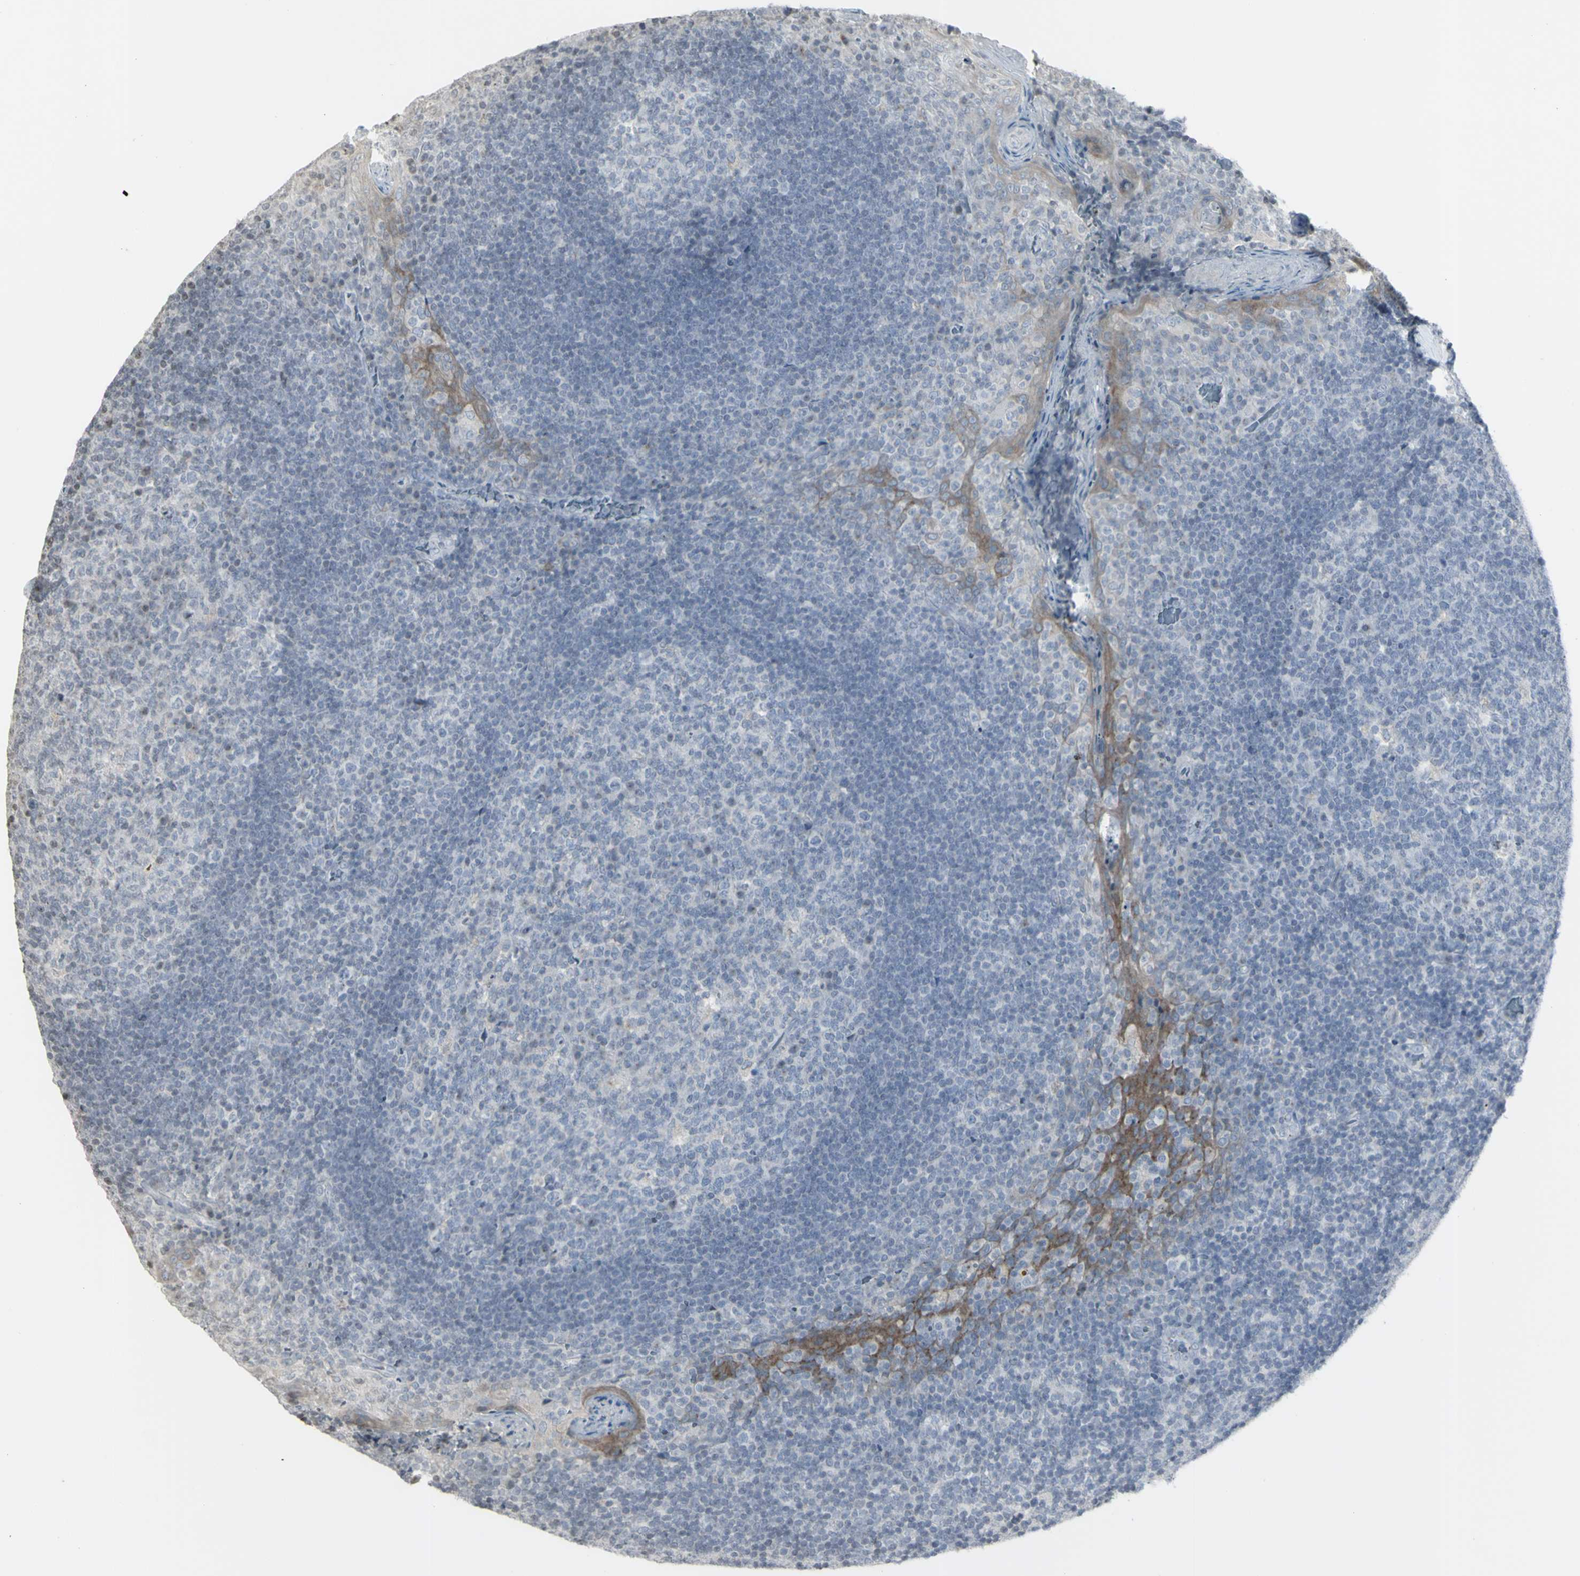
{"staining": {"intensity": "negative", "quantity": "none", "location": "none"}, "tissue": "tonsil", "cell_type": "Germinal center cells", "image_type": "normal", "snomed": [{"axis": "morphology", "description": "Normal tissue, NOS"}, {"axis": "topography", "description": "Tonsil"}], "caption": "Germinal center cells are negative for brown protein staining in normal tonsil.", "gene": "MUC5AC", "patient": {"sex": "male", "age": 17}}